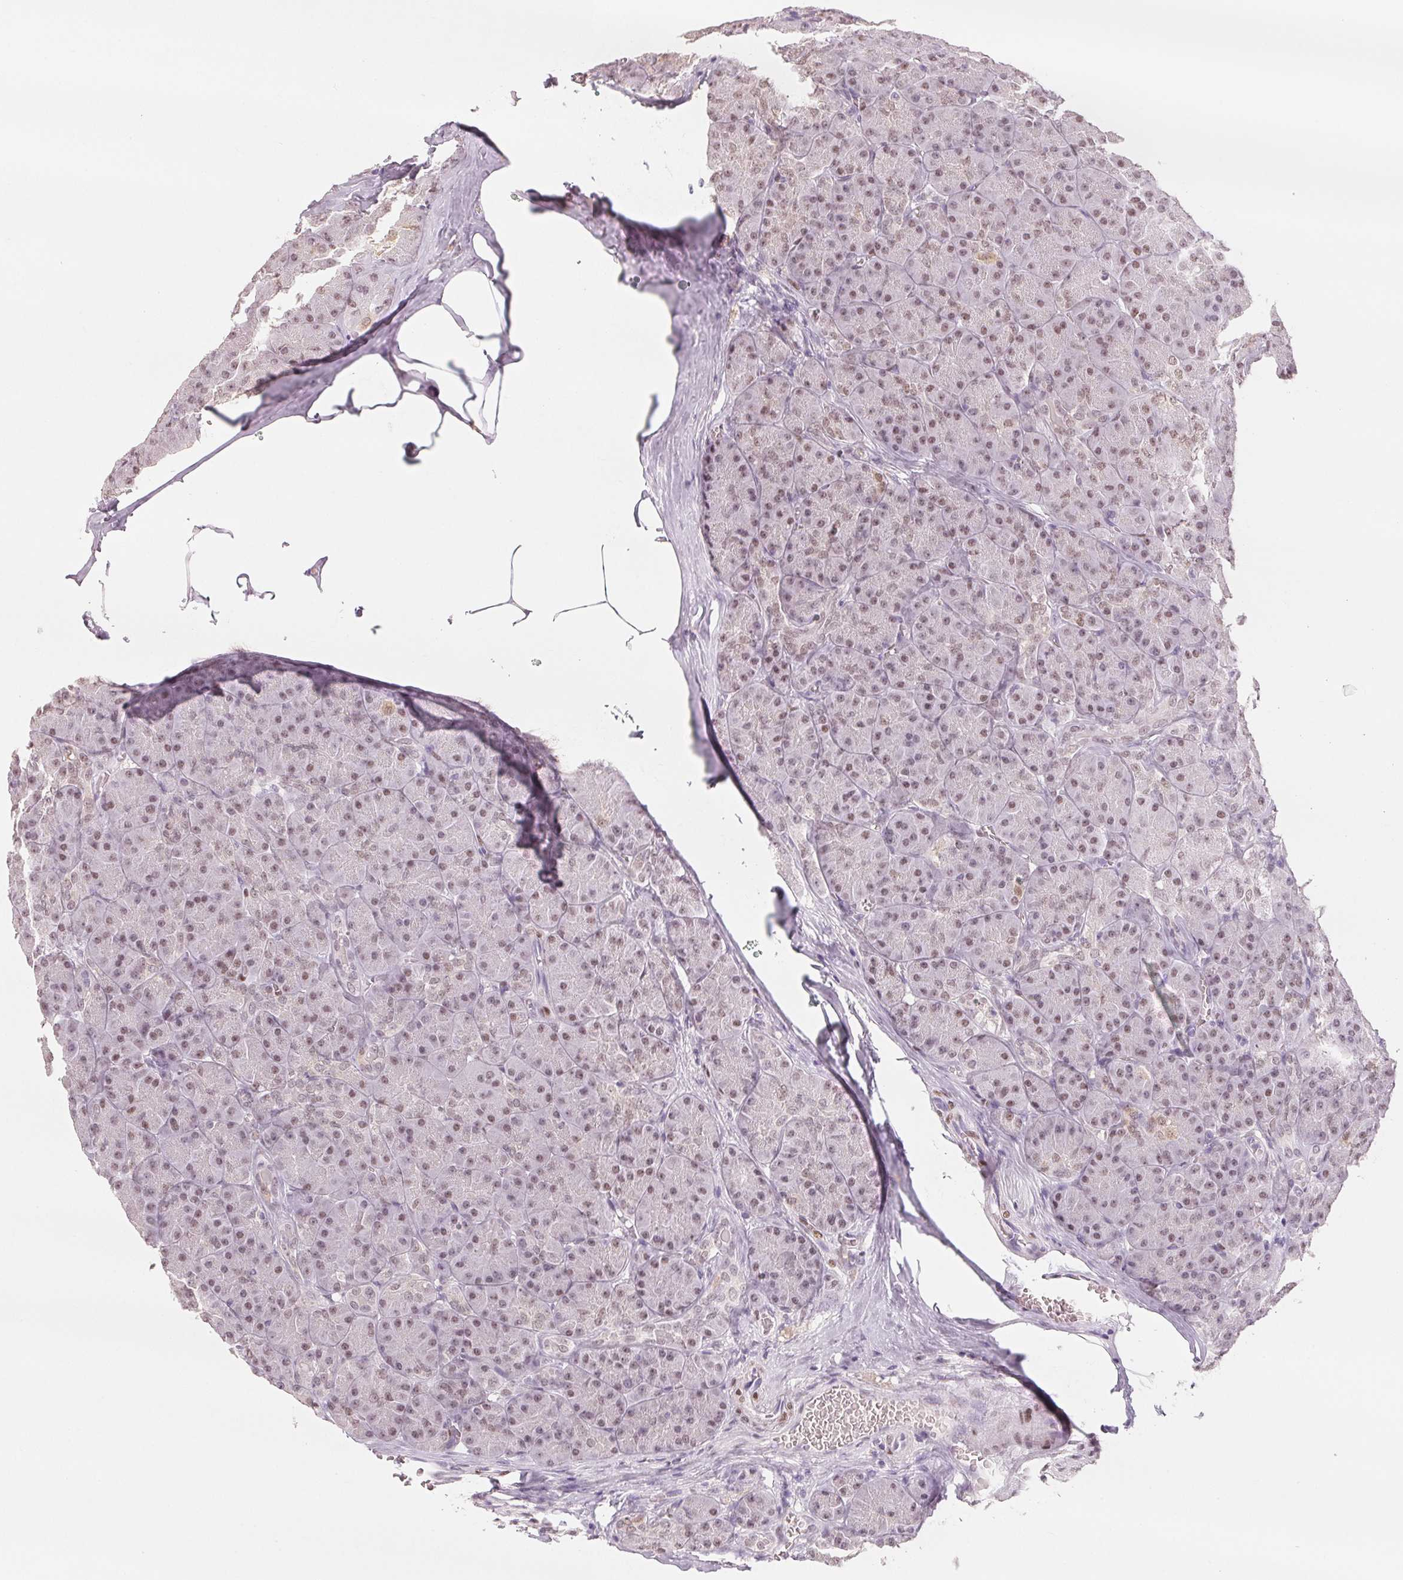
{"staining": {"intensity": "moderate", "quantity": "25%-75%", "location": "nuclear"}, "tissue": "pancreas", "cell_type": "Exocrine glandular cells", "image_type": "normal", "snomed": [{"axis": "morphology", "description": "Normal tissue, NOS"}, {"axis": "topography", "description": "Pancreas"}], "caption": "Unremarkable pancreas displays moderate nuclear positivity in approximately 25%-75% of exocrine glandular cells, visualized by immunohistochemistry.", "gene": "SMARCD3", "patient": {"sex": "male", "age": 57}}